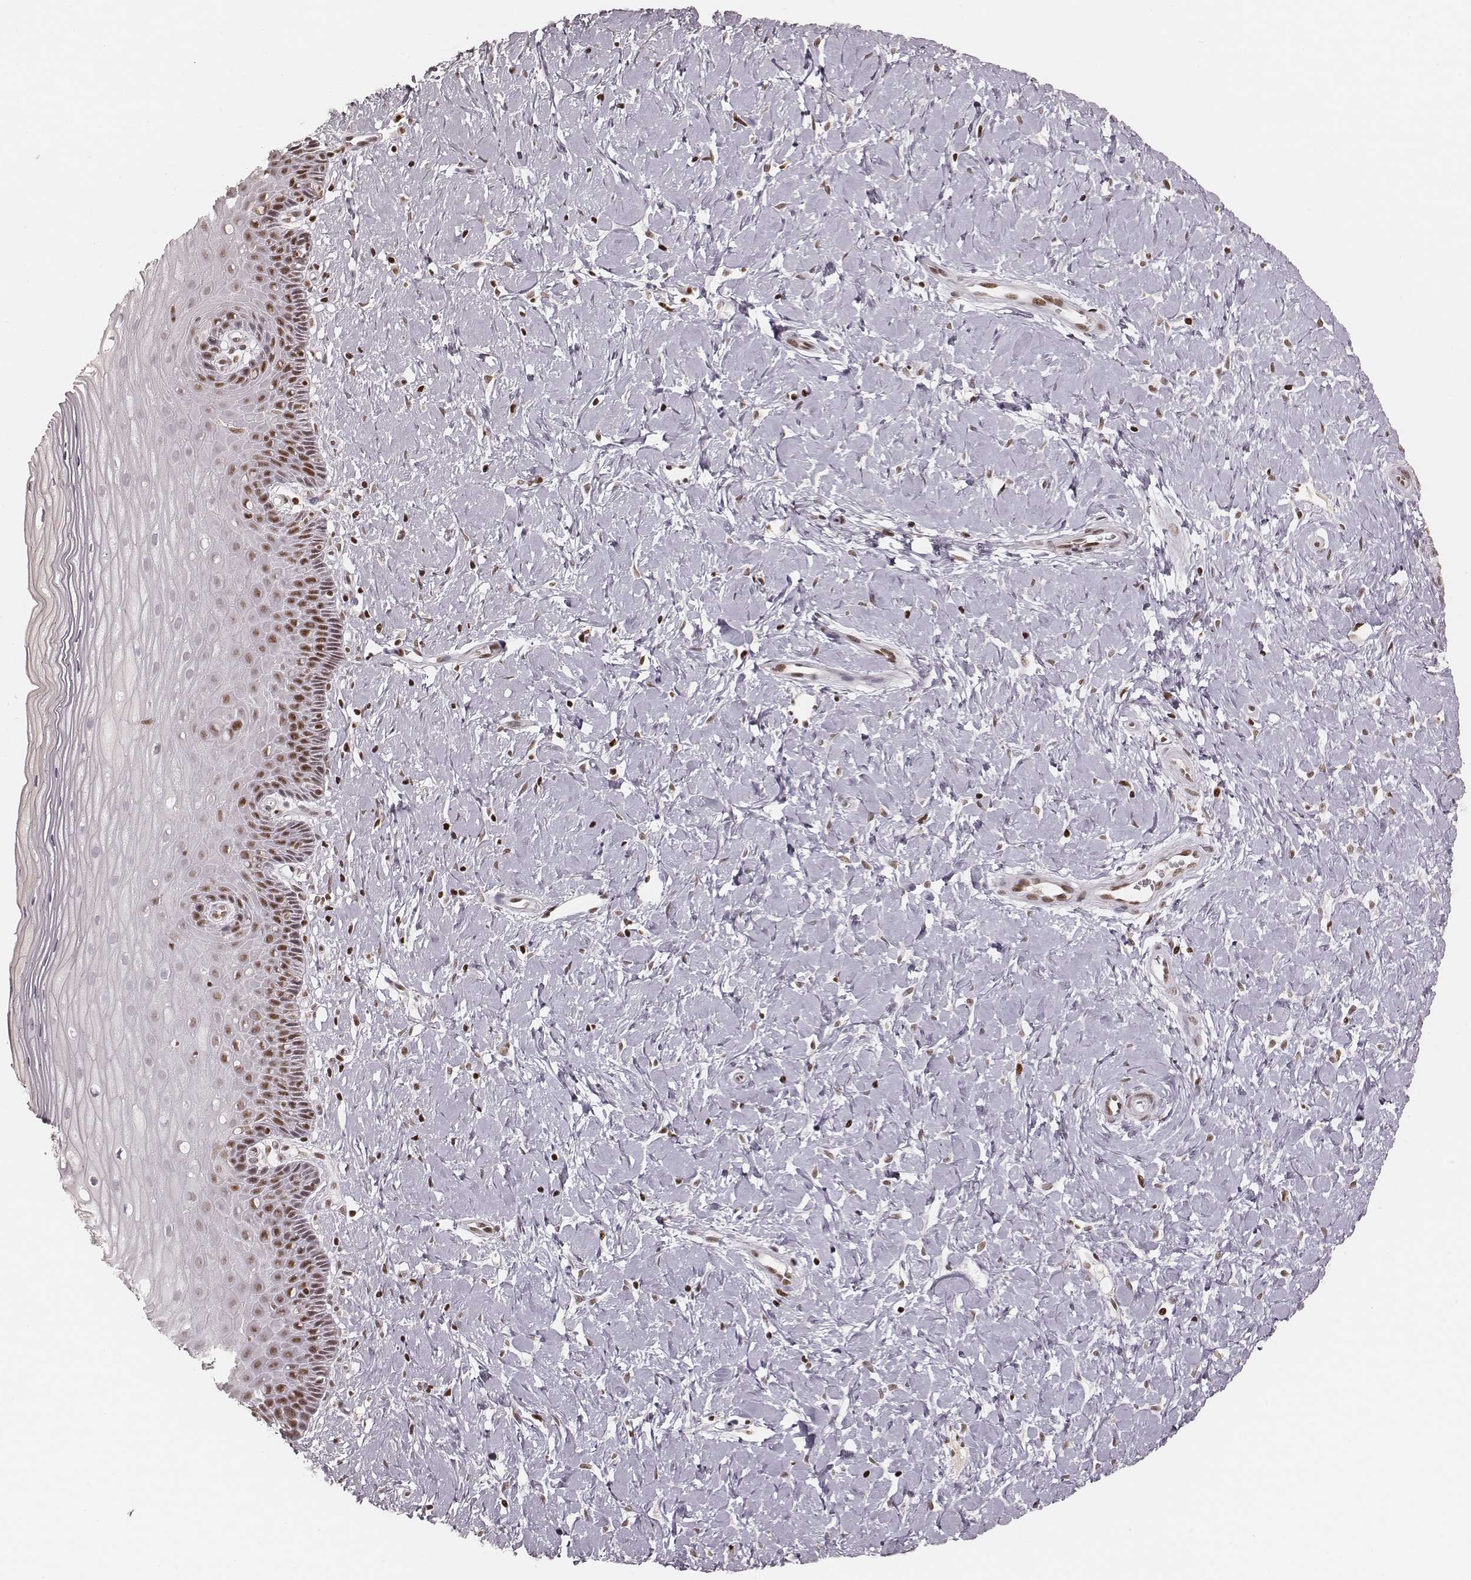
{"staining": {"intensity": "moderate", "quantity": ">75%", "location": "nuclear"}, "tissue": "cervix", "cell_type": "Glandular cells", "image_type": "normal", "snomed": [{"axis": "morphology", "description": "Normal tissue, NOS"}, {"axis": "topography", "description": "Cervix"}], "caption": "This micrograph exhibits immunohistochemistry (IHC) staining of normal human cervix, with medium moderate nuclear expression in approximately >75% of glandular cells.", "gene": "PARP1", "patient": {"sex": "female", "age": 37}}